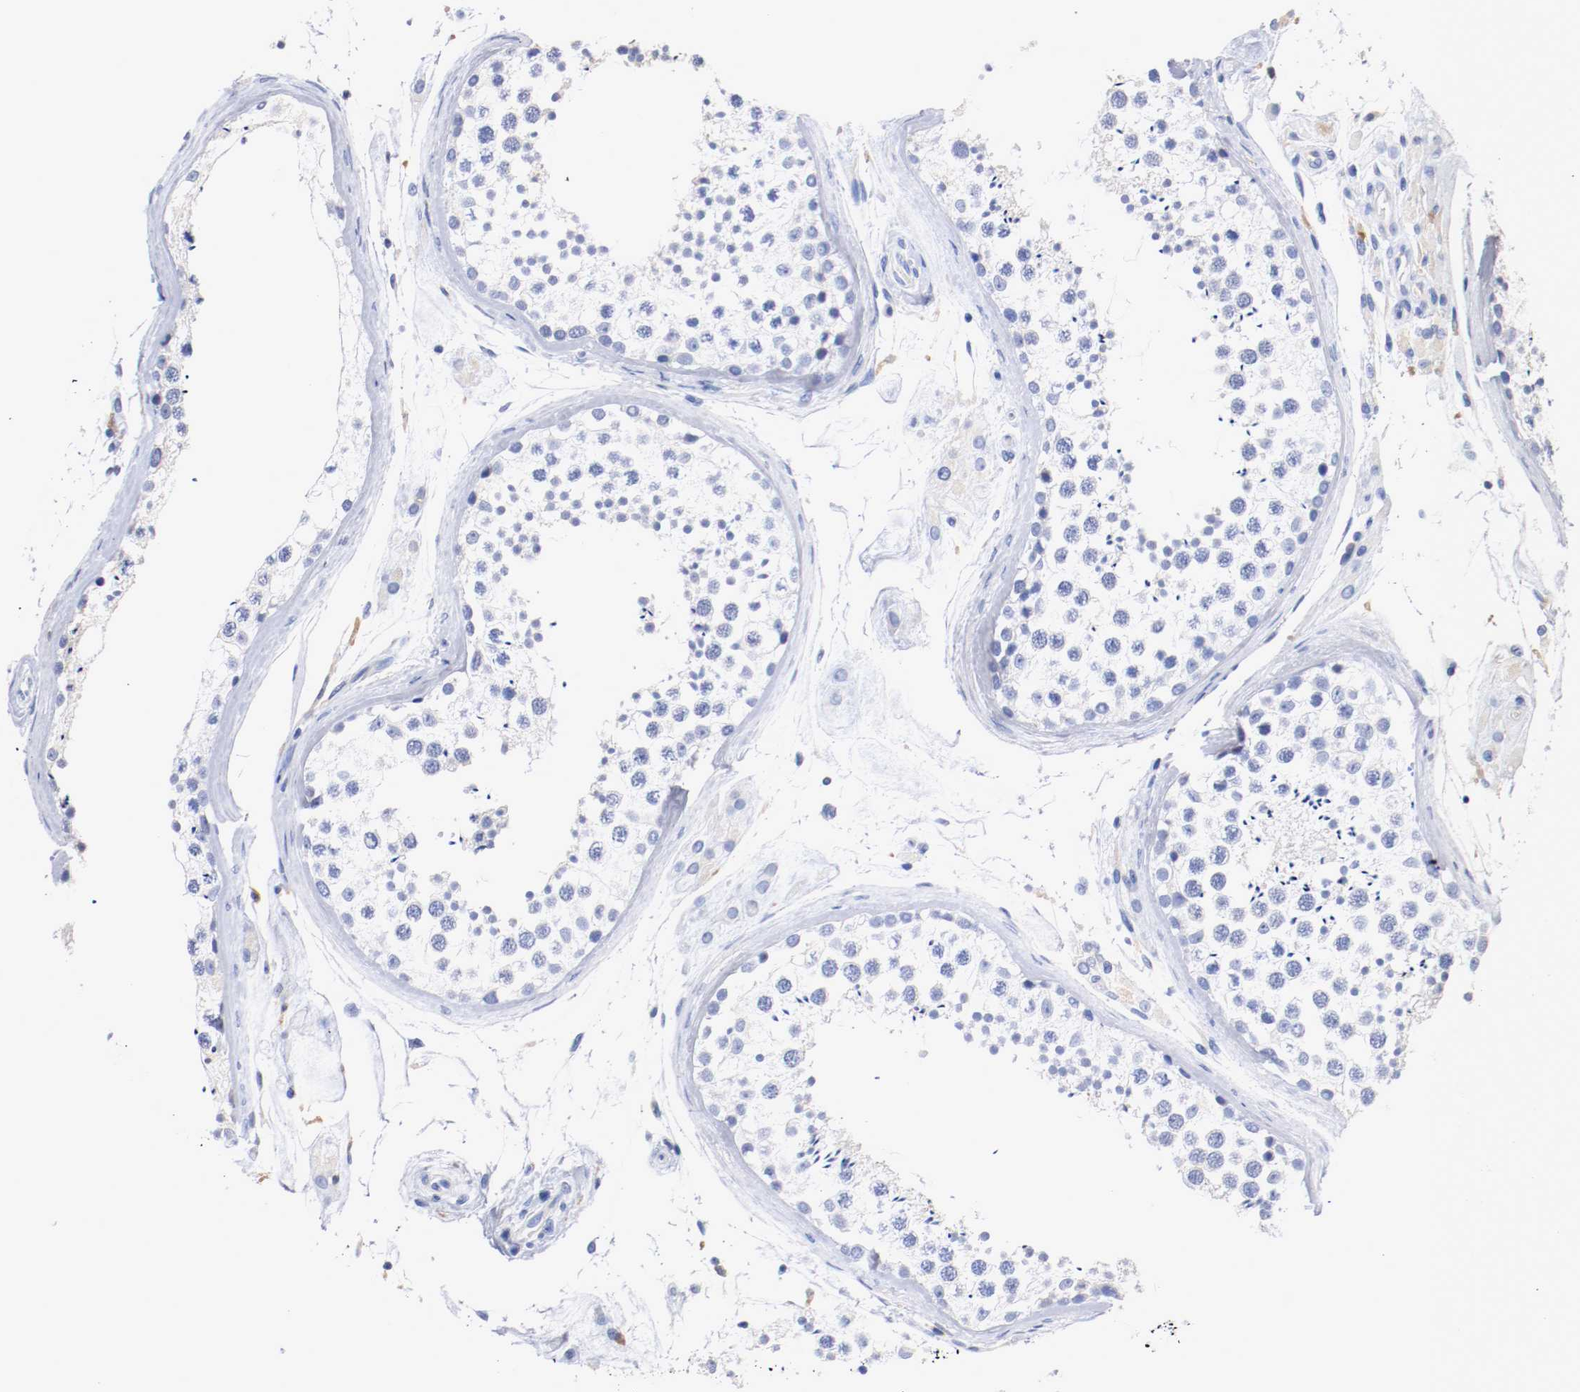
{"staining": {"intensity": "negative", "quantity": "none", "location": "none"}, "tissue": "testis", "cell_type": "Cells in seminiferous ducts", "image_type": "normal", "snomed": [{"axis": "morphology", "description": "Normal tissue, NOS"}, {"axis": "topography", "description": "Testis"}], "caption": "IHC photomicrograph of unremarkable testis: testis stained with DAB exhibits no significant protein staining in cells in seminiferous ducts.", "gene": "FGFBP1", "patient": {"sex": "male", "age": 46}}